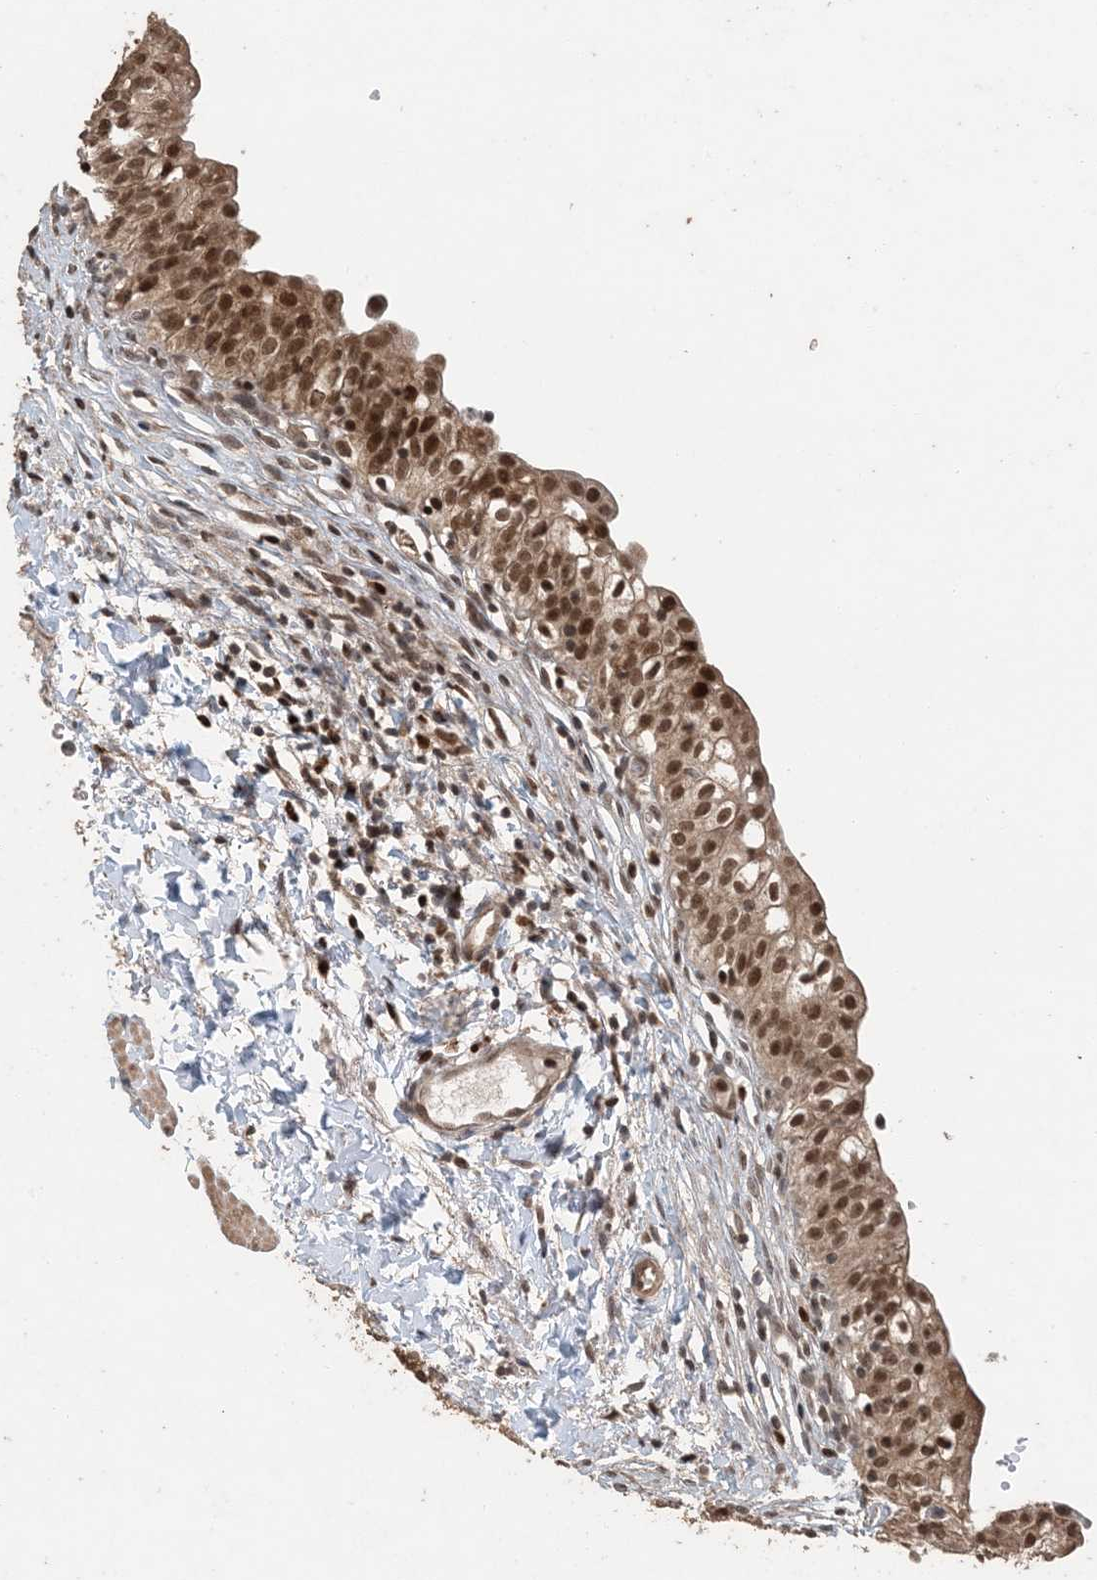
{"staining": {"intensity": "strong", "quantity": ">75%", "location": "cytoplasmic/membranous,nuclear"}, "tissue": "urinary bladder", "cell_type": "Urothelial cells", "image_type": "normal", "snomed": [{"axis": "morphology", "description": "Normal tissue, NOS"}, {"axis": "topography", "description": "Urinary bladder"}], "caption": "Strong cytoplasmic/membranous,nuclear expression for a protein is identified in about >75% of urothelial cells of benign urinary bladder using IHC.", "gene": "ATP13A2", "patient": {"sex": "male", "age": 55}}